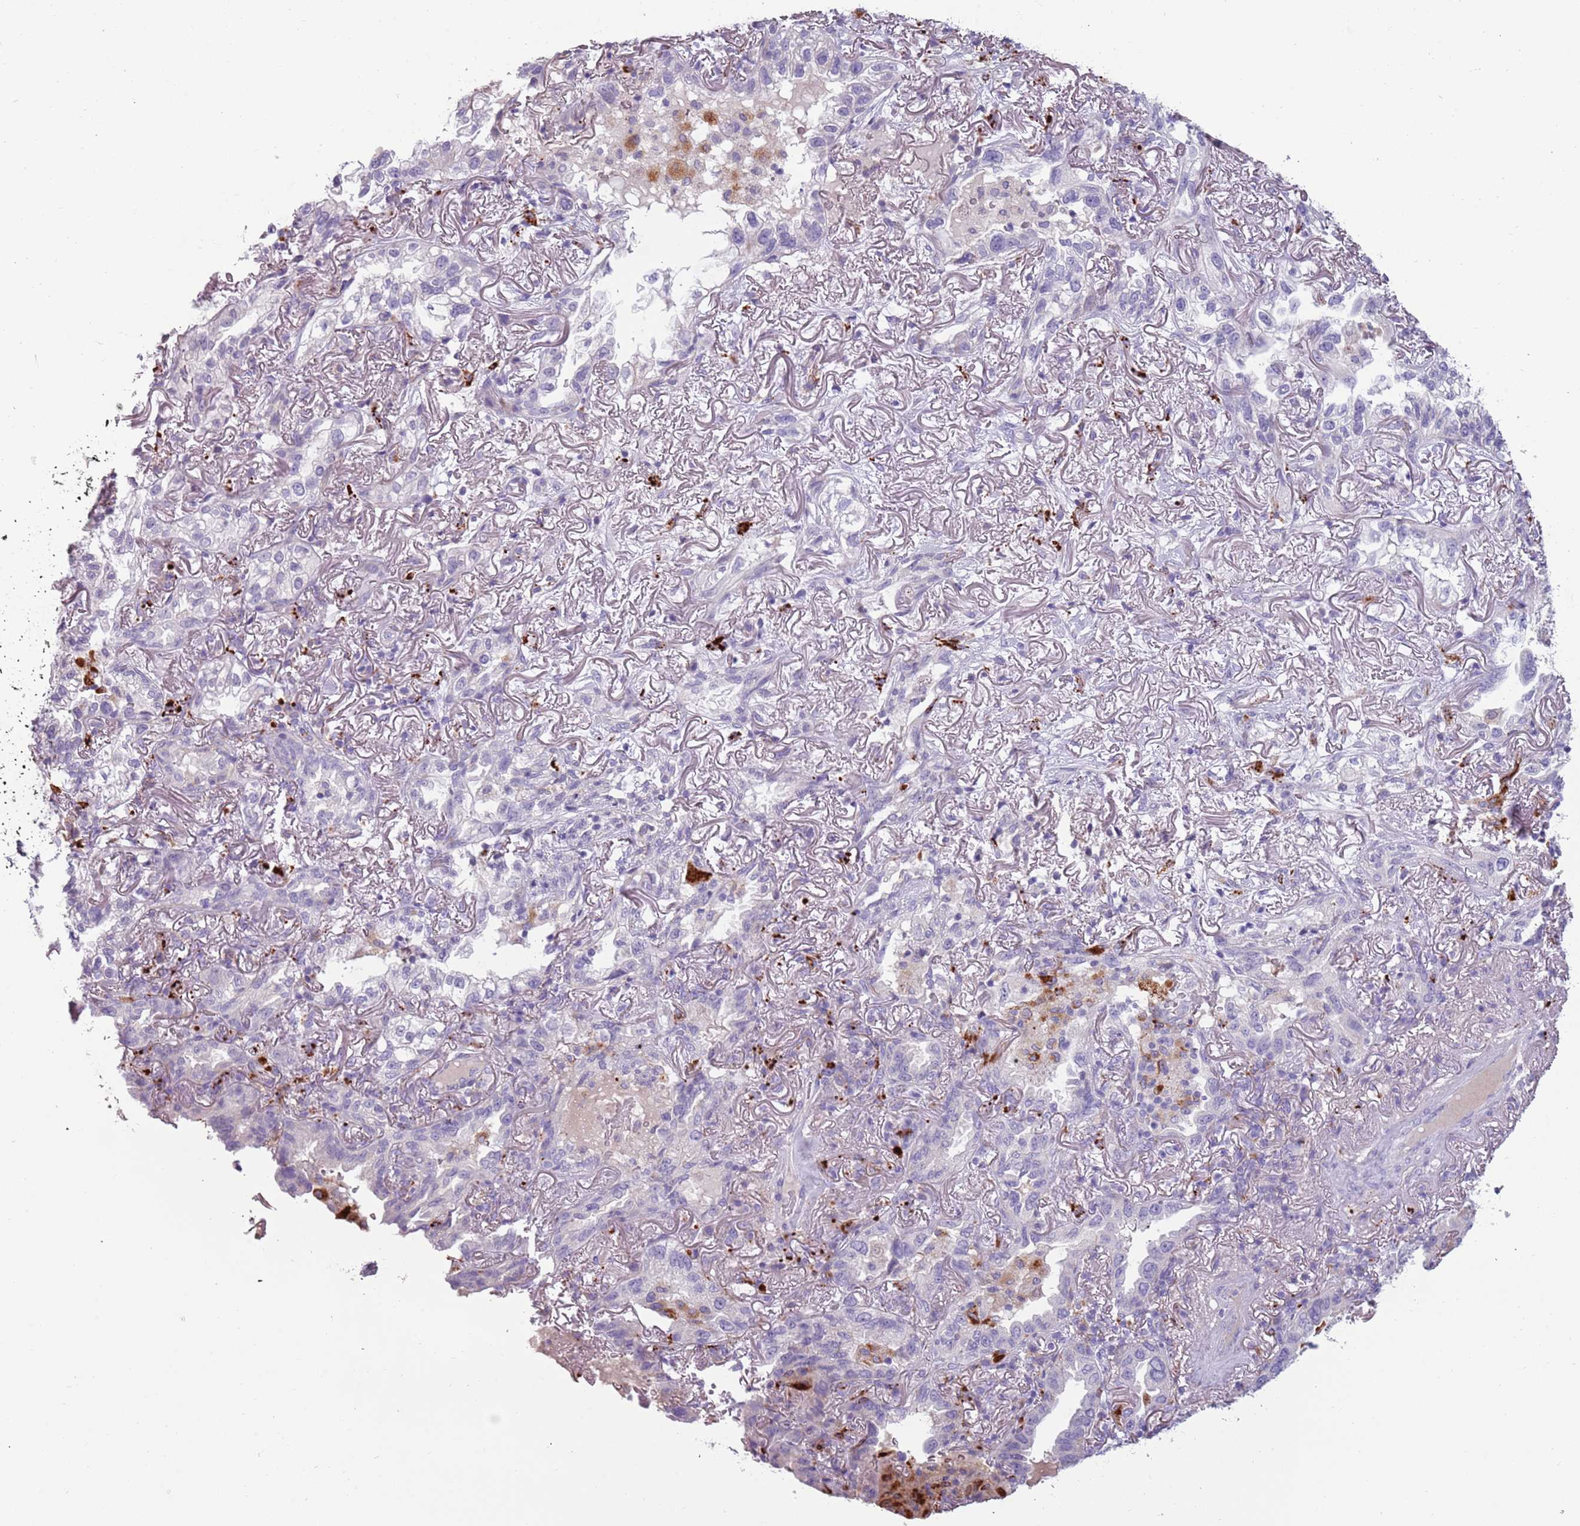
{"staining": {"intensity": "negative", "quantity": "none", "location": "none"}, "tissue": "lung cancer", "cell_type": "Tumor cells", "image_type": "cancer", "snomed": [{"axis": "morphology", "description": "Adenocarcinoma, NOS"}, {"axis": "topography", "description": "Lung"}], "caption": "This photomicrograph is of lung adenocarcinoma stained with immunohistochemistry to label a protein in brown with the nuclei are counter-stained blue. There is no staining in tumor cells.", "gene": "NWD2", "patient": {"sex": "female", "age": 69}}